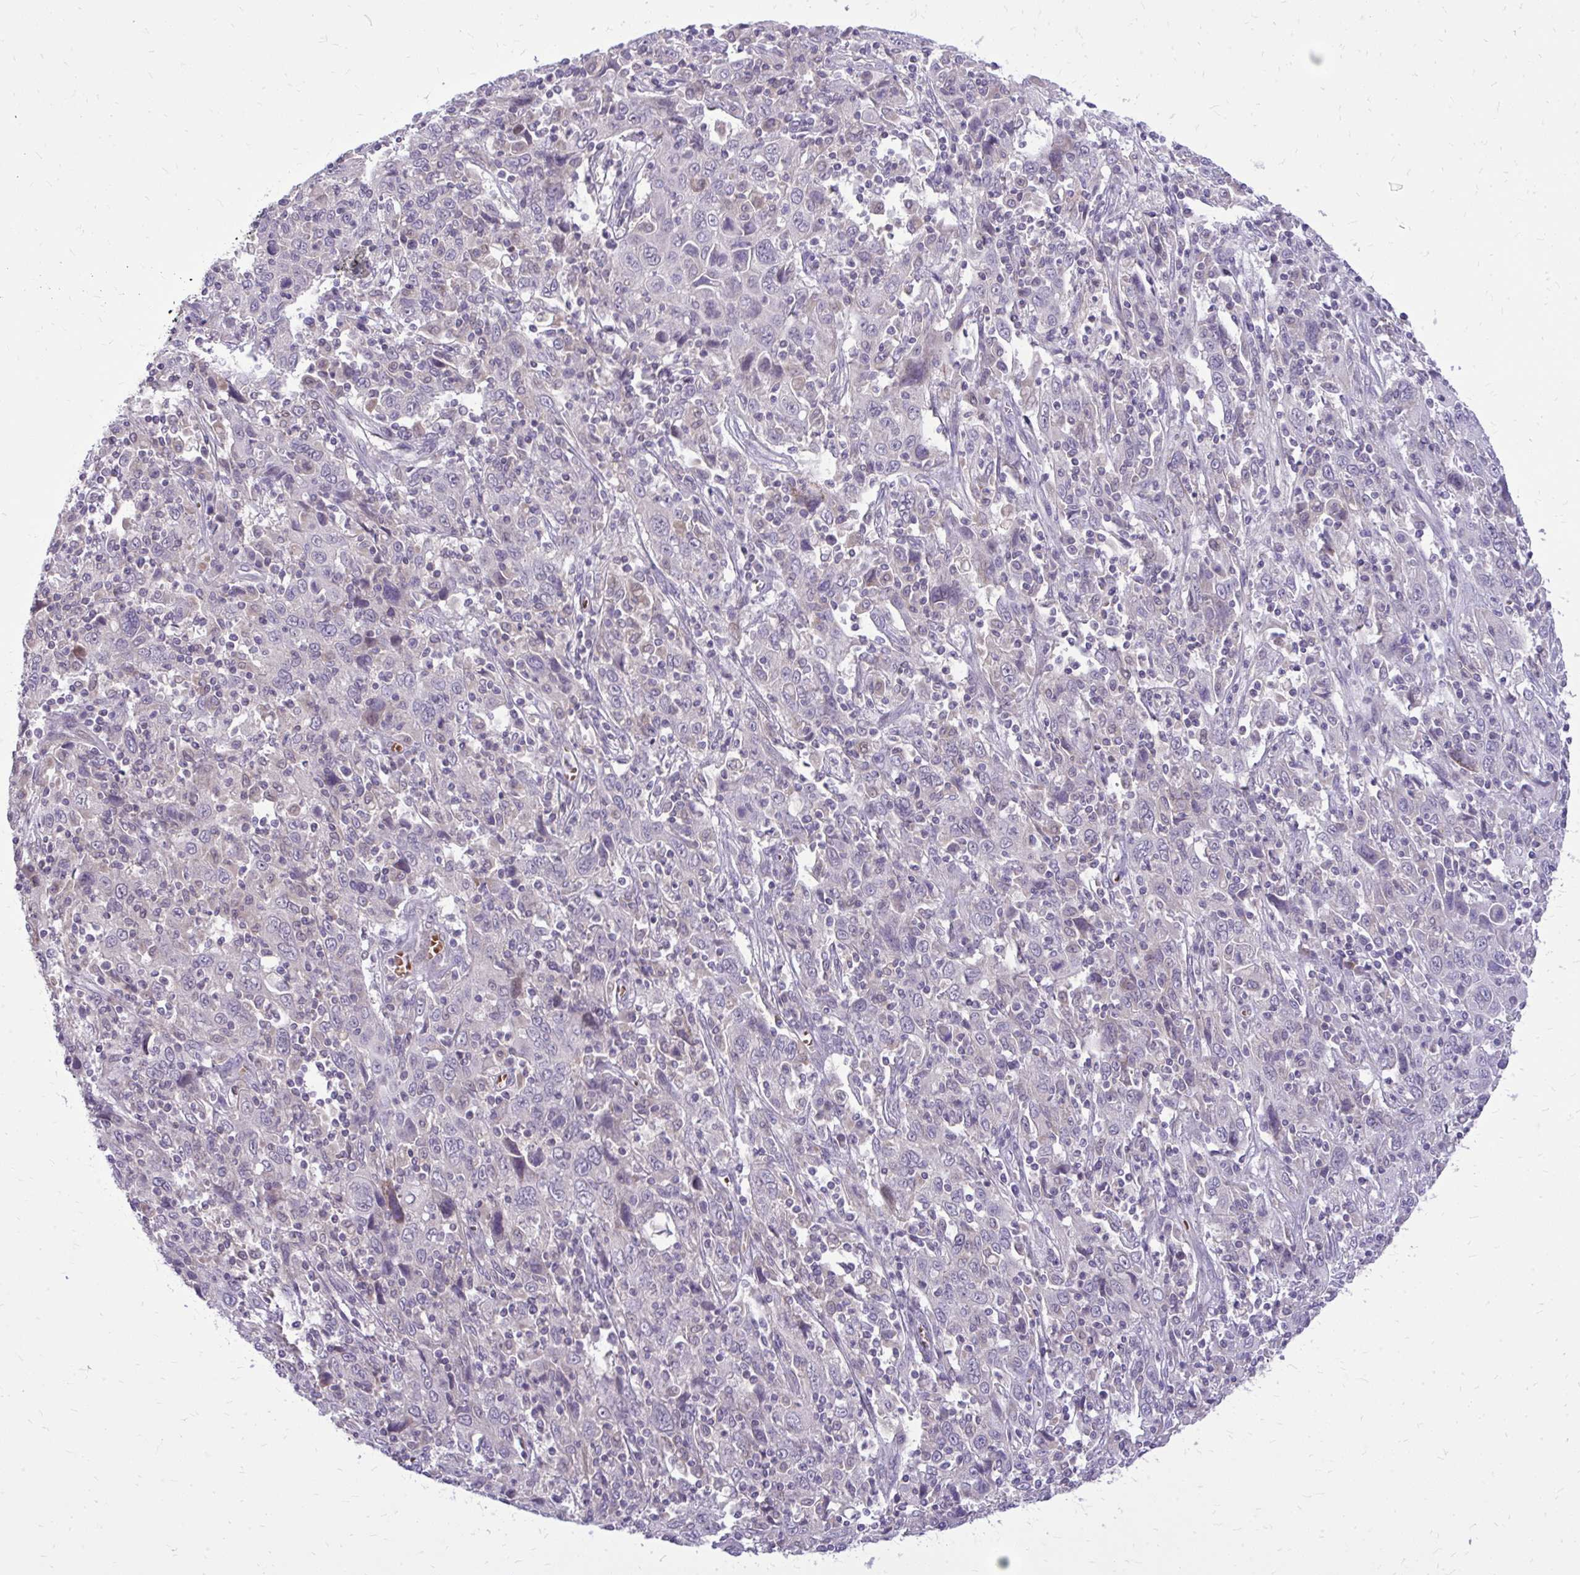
{"staining": {"intensity": "negative", "quantity": "none", "location": "none"}, "tissue": "cervical cancer", "cell_type": "Tumor cells", "image_type": "cancer", "snomed": [{"axis": "morphology", "description": "Squamous cell carcinoma, NOS"}, {"axis": "topography", "description": "Cervix"}], "caption": "High power microscopy image of an immunohistochemistry histopathology image of cervical cancer, revealing no significant positivity in tumor cells.", "gene": "DPY19L1", "patient": {"sex": "female", "age": 46}}